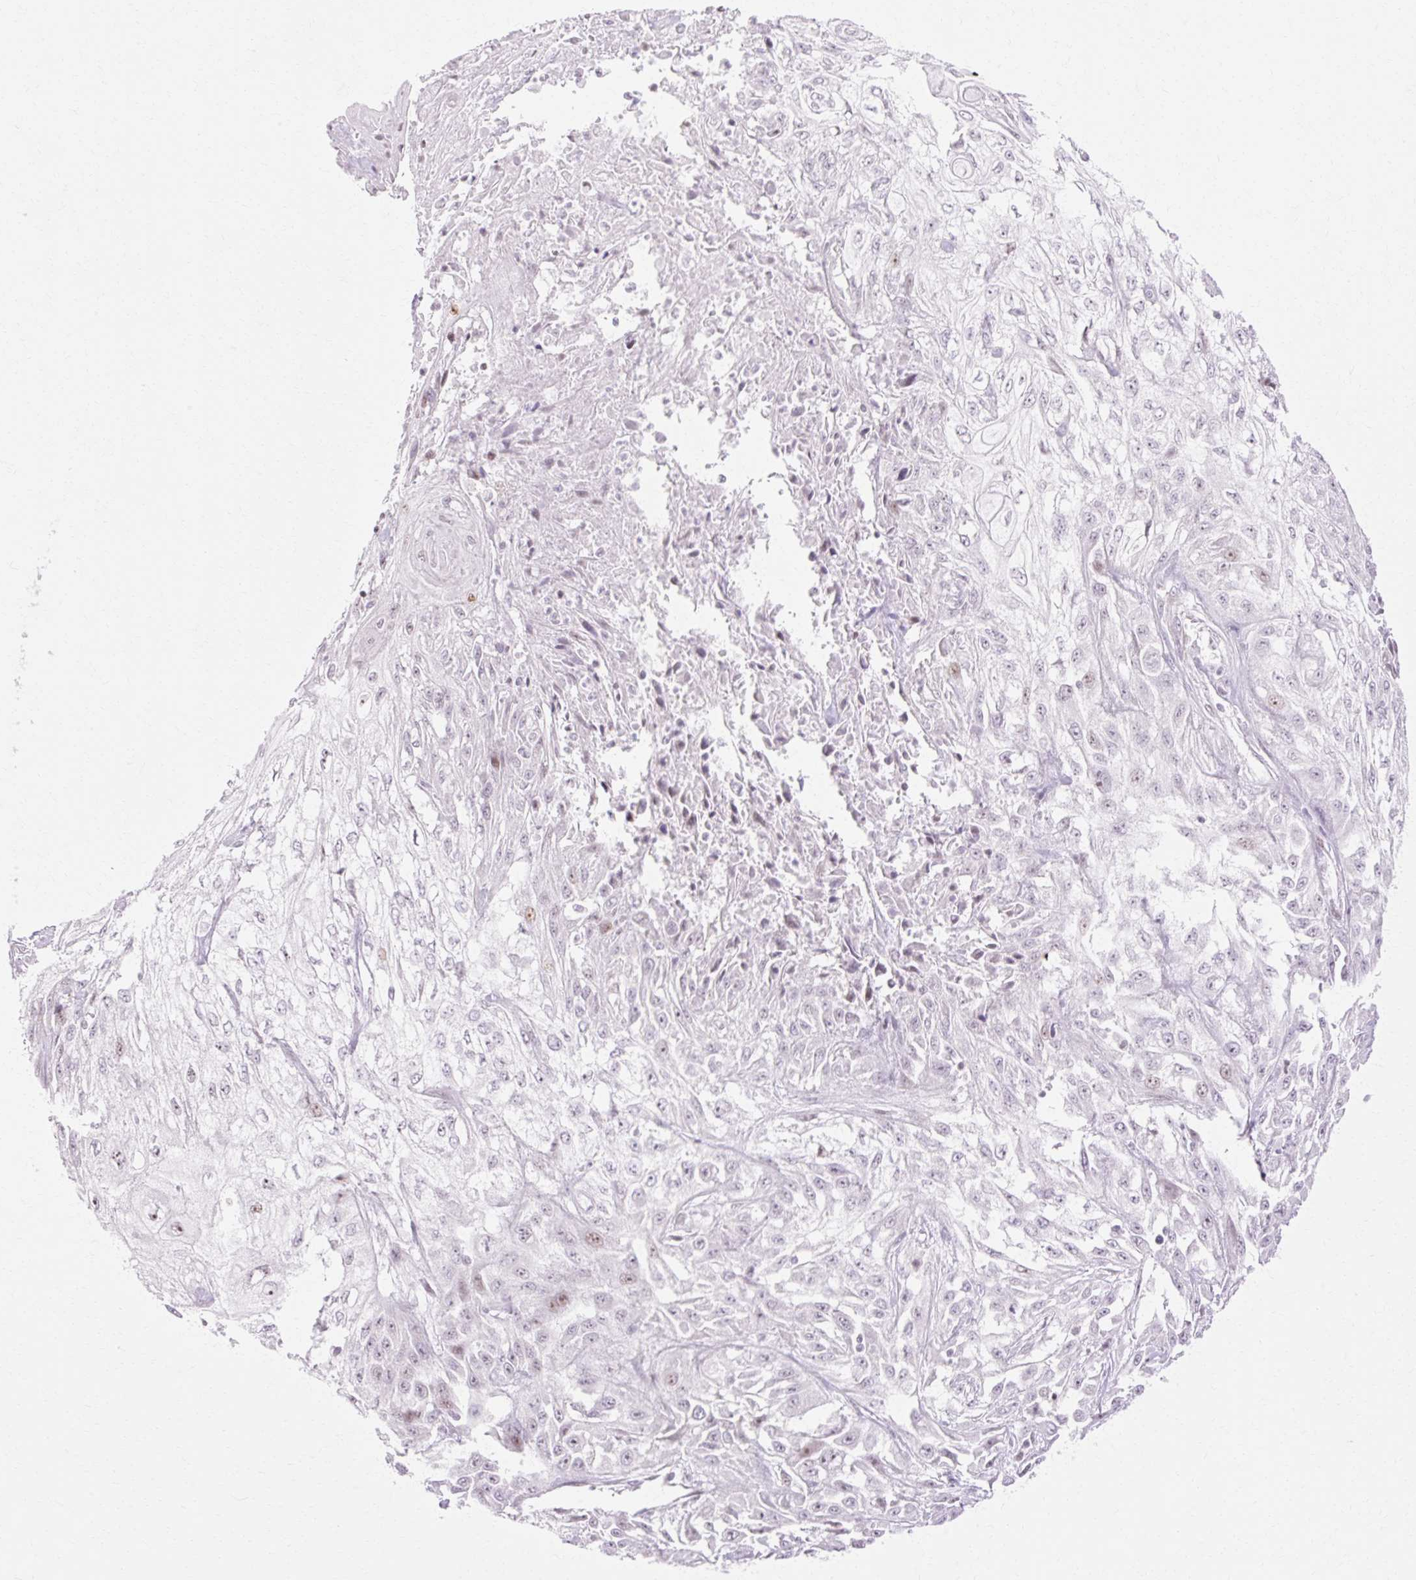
{"staining": {"intensity": "weak", "quantity": "<25%", "location": "nuclear"}, "tissue": "skin cancer", "cell_type": "Tumor cells", "image_type": "cancer", "snomed": [{"axis": "morphology", "description": "Squamous cell carcinoma, NOS"}, {"axis": "morphology", "description": "Squamous cell carcinoma, metastatic, NOS"}, {"axis": "topography", "description": "Skin"}, {"axis": "topography", "description": "Lymph node"}], "caption": "The photomicrograph shows no significant staining in tumor cells of skin cancer.", "gene": "C3orf49", "patient": {"sex": "male", "age": 75}}